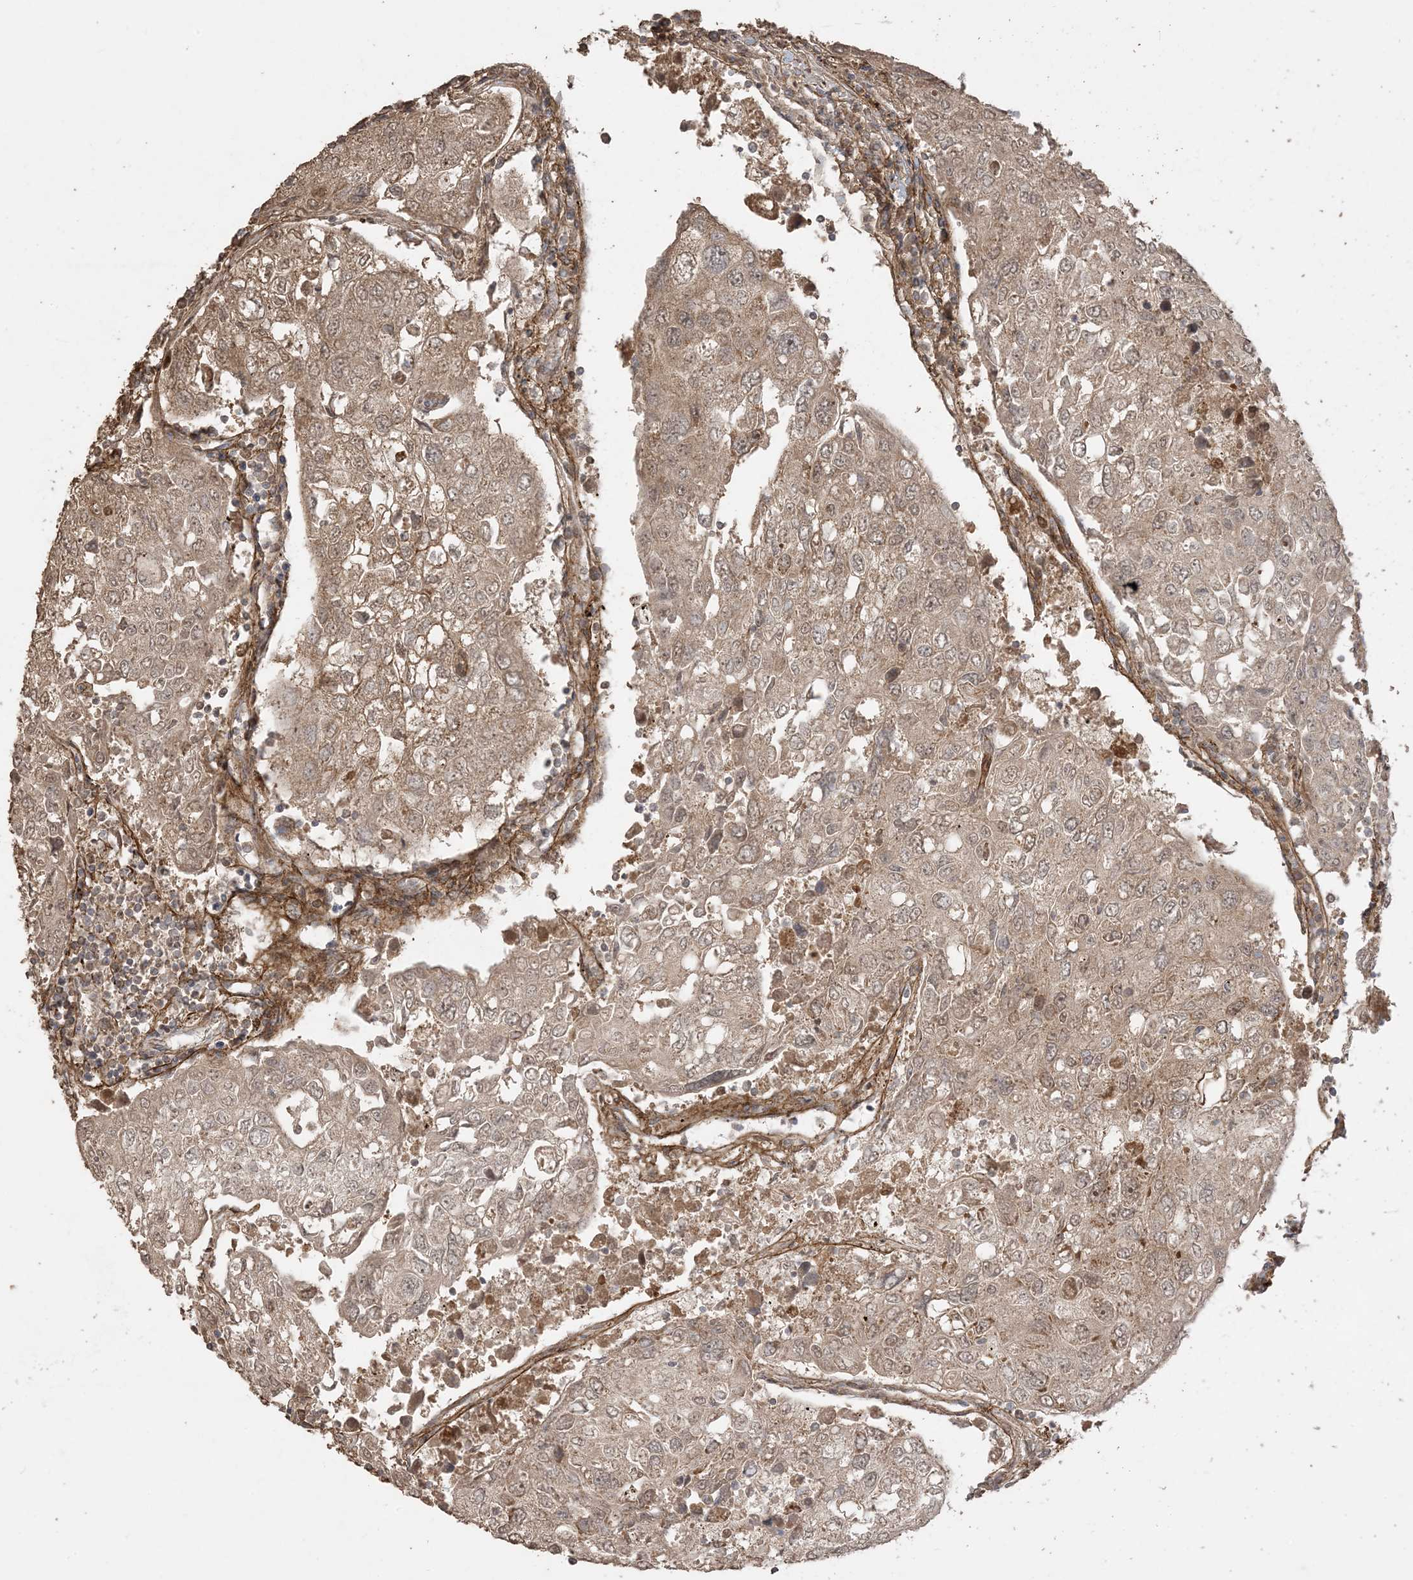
{"staining": {"intensity": "moderate", "quantity": ">75%", "location": "cytoplasmic/membranous,nuclear"}, "tissue": "urothelial cancer", "cell_type": "Tumor cells", "image_type": "cancer", "snomed": [{"axis": "morphology", "description": "Urothelial carcinoma, High grade"}, {"axis": "topography", "description": "Lymph node"}, {"axis": "topography", "description": "Urinary bladder"}], "caption": "Urothelial cancer tissue reveals moderate cytoplasmic/membranous and nuclear positivity in about >75% of tumor cells (IHC, brightfield microscopy, high magnification).", "gene": "SIRT3", "patient": {"sex": "male", "age": 51}}